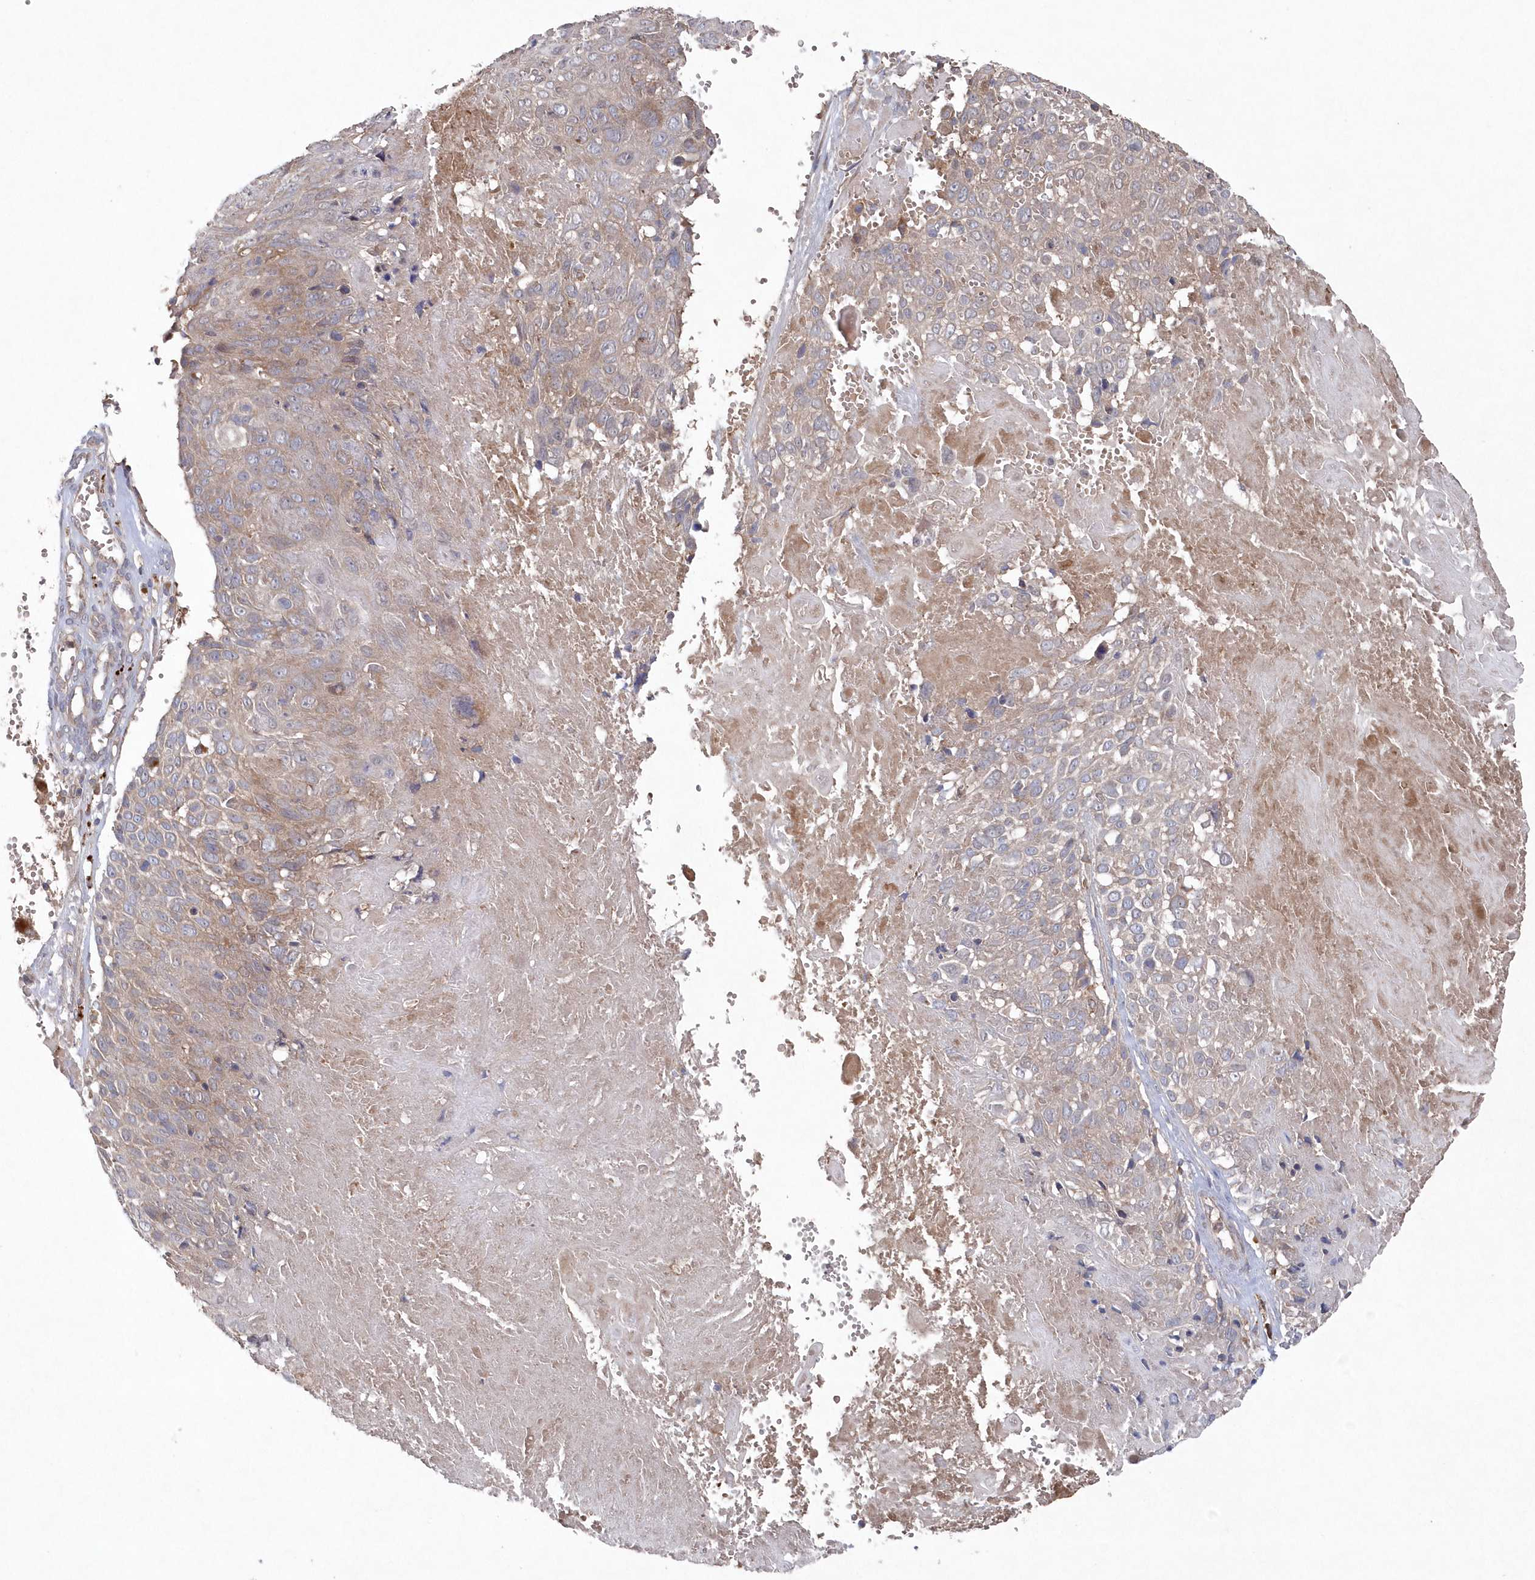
{"staining": {"intensity": "moderate", "quantity": "25%-75%", "location": "cytoplasmic/membranous"}, "tissue": "cervical cancer", "cell_type": "Tumor cells", "image_type": "cancer", "snomed": [{"axis": "morphology", "description": "Squamous cell carcinoma, NOS"}, {"axis": "topography", "description": "Cervix"}], "caption": "About 25%-75% of tumor cells in cervical squamous cell carcinoma display moderate cytoplasmic/membranous protein positivity as visualized by brown immunohistochemical staining.", "gene": "ASNSD1", "patient": {"sex": "female", "age": 74}}